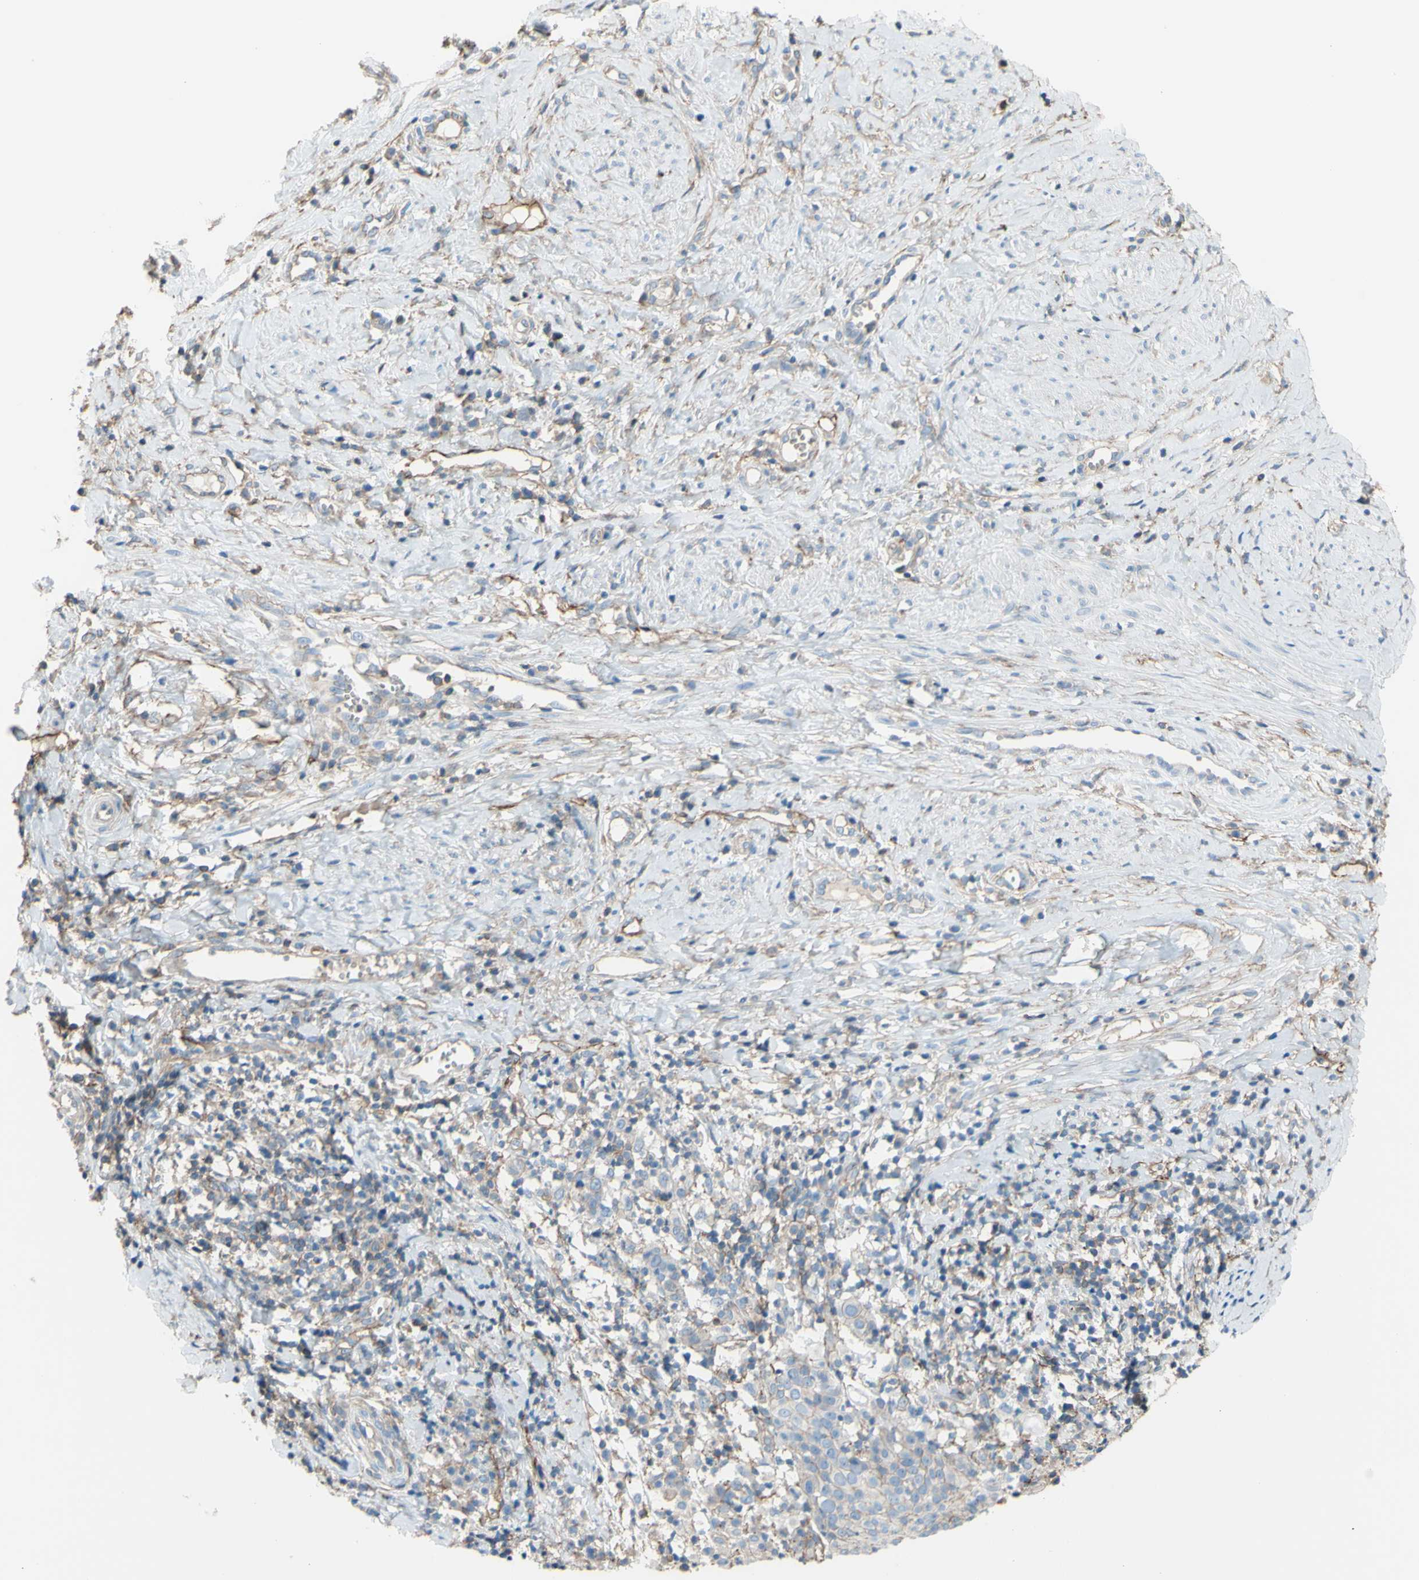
{"staining": {"intensity": "negative", "quantity": "none", "location": "none"}, "tissue": "cervical cancer", "cell_type": "Tumor cells", "image_type": "cancer", "snomed": [{"axis": "morphology", "description": "Squamous cell carcinoma, NOS"}, {"axis": "topography", "description": "Cervix"}], "caption": "The immunohistochemistry image has no significant expression in tumor cells of squamous cell carcinoma (cervical) tissue. (DAB IHC with hematoxylin counter stain).", "gene": "ADD1", "patient": {"sex": "female", "age": 40}}